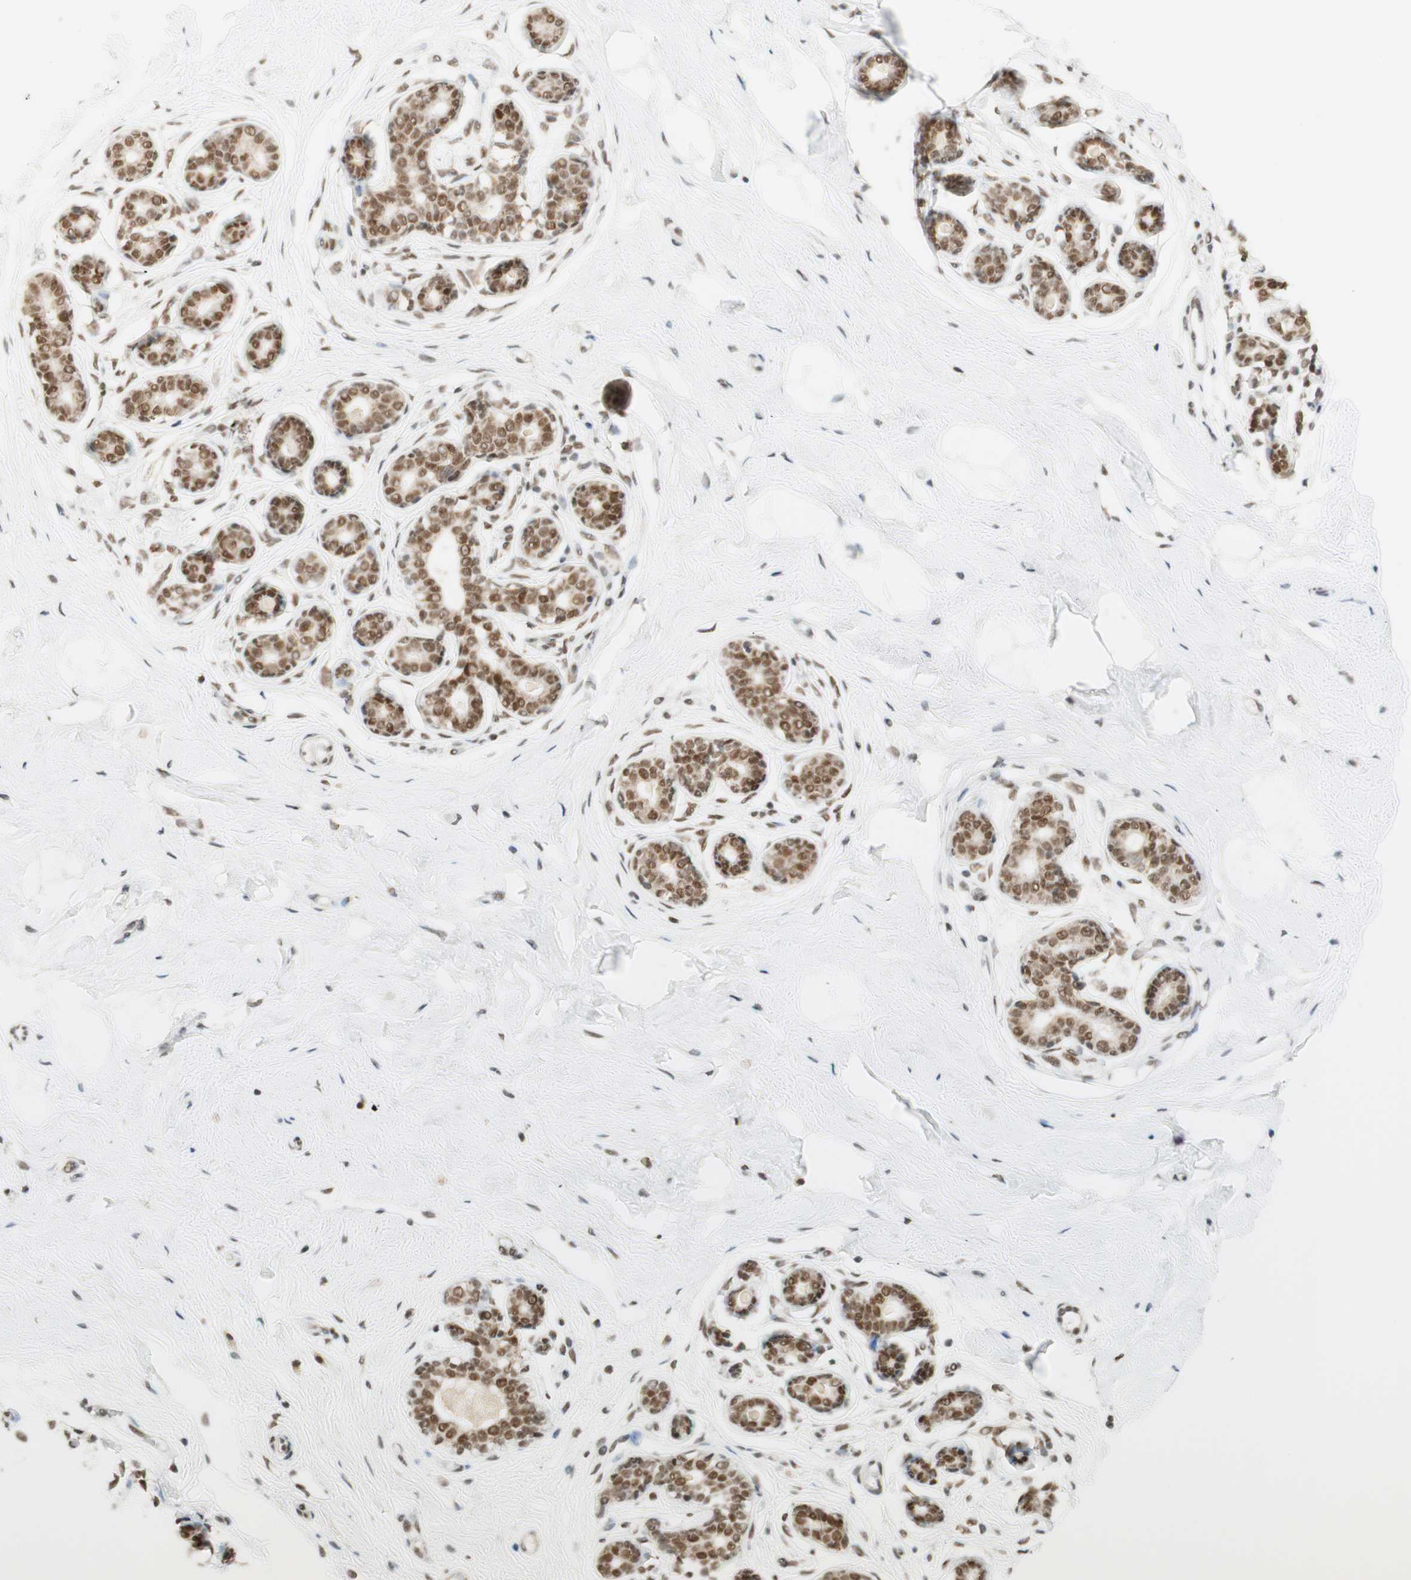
{"staining": {"intensity": "weak", "quantity": ">75%", "location": "nuclear"}, "tissue": "breast", "cell_type": "Adipocytes", "image_type": "normal", "snomed": [{"axis": "morphology", "description": "Normal tissue, NOS"}, {"axis": "topography", "description": "Breast"}], "caption": "Protein staining shows weak nuclear positivity in approximately >75% of adipocytes in unremarkable breast. The staining is performed using DAB (3,3'-diaminobenzidine) brown chromogen to label protein expression. The nuclei are counter-stained blue using hematoxylin.", "gene": "ZNF782", "patient": {"sex": "female", "age": 23}}